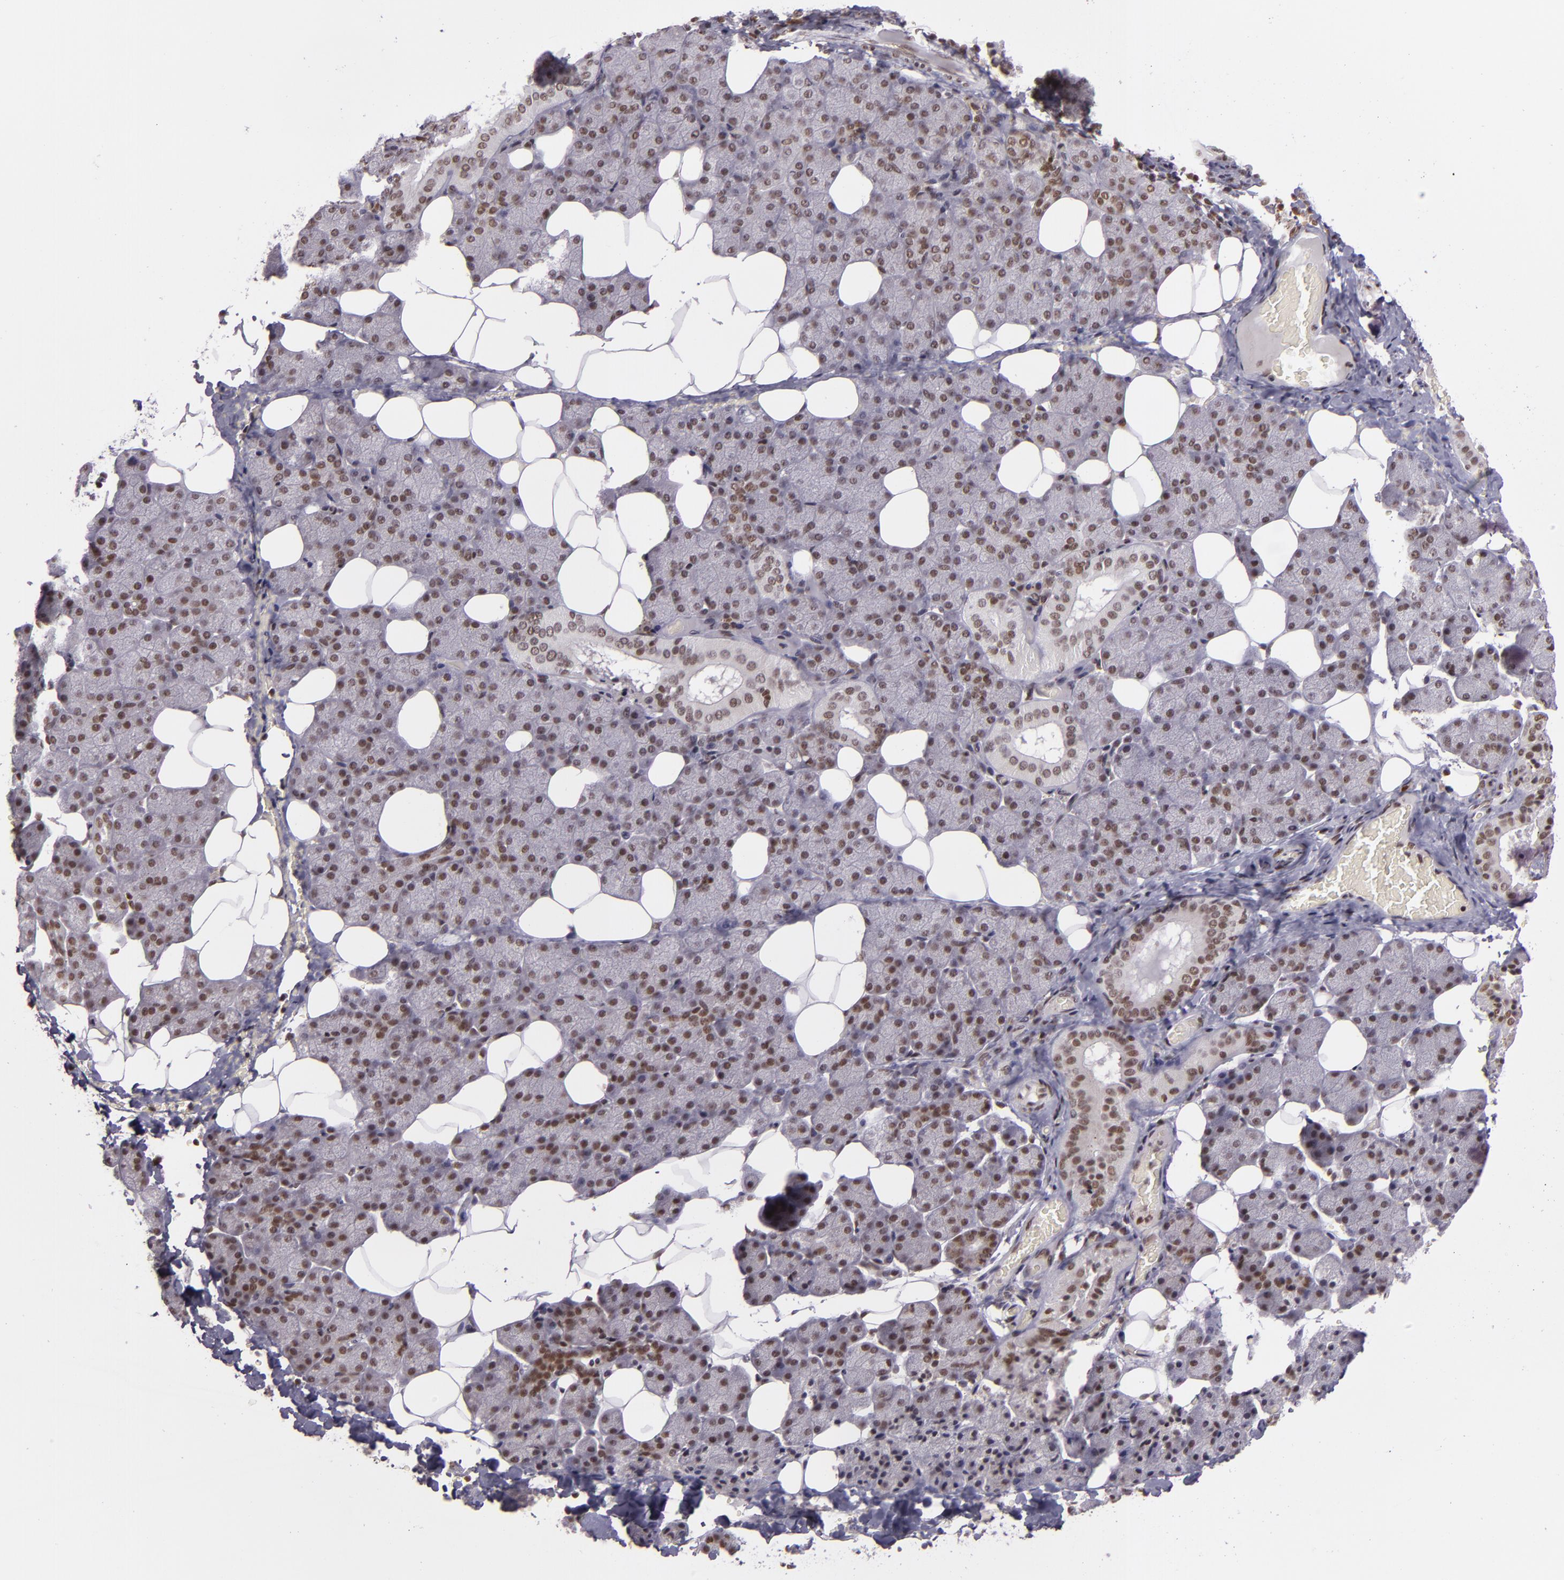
{"staining": {"intensity": "weak", "quantity": ">75%", "location": "nuclear"}, "tissue": "salivary gland", "cell_type": "Glandular cells", "image_type": "normal", "snomed": [{"axis": "morphology", "description": "Normal tissue, NOS"}, {"axis": "topography", "description": "Lymph node"}, {"axis": "topography", "description": "Salivary gland"}], "caption": "High-magnification brightfield microscopy of normal salivary gland stained with DAB (3,3'-diaminobenzidine) (brown) and counterstained with hematoxylin (blue). glandular cells exhibit weak nuclear expression is seen in about>75% of cells. Using DAB (3,3'-diaminobenzidine) (brown) and hematoxylin (blue) stains, captured at high magnification using brightfield microscopy.", "gene": "ZFX", "patient": {"sex": "male", "age": 8}}